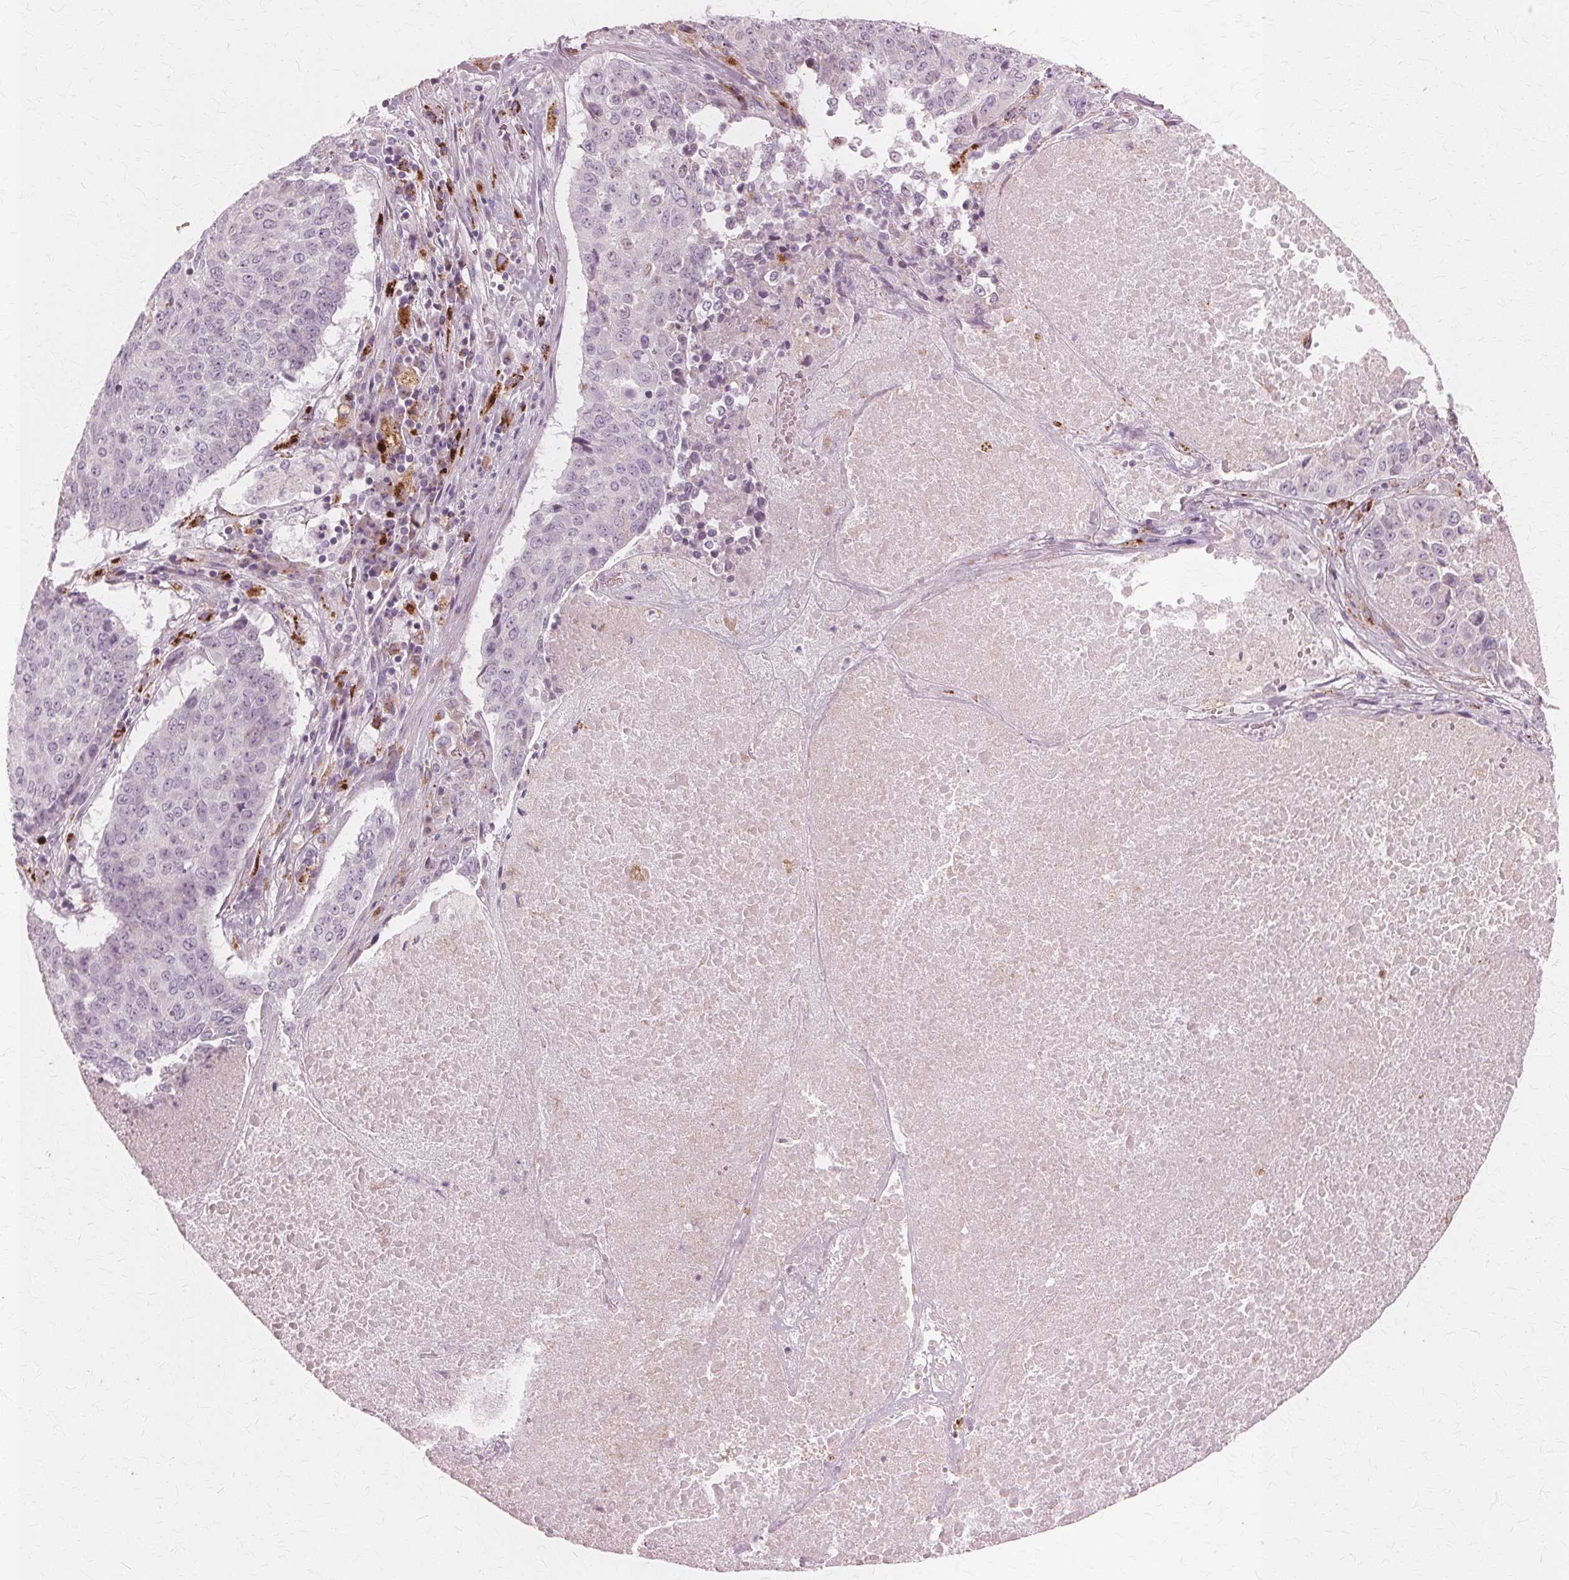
{"staining": {"intensity": "negative", "quantity": "none", "location": "none"}, "tissue": "lung cancer", "cell_type": "Tumor cells", "image_type": "cancer", "snomed": [{"axis": "morphology", "description": "Normal tissue, NOS"}, {"axis": "morphology", "description": "Squamous cell carcinoma, NOS"}, {"axis": "topography", "description": "Bronchus"}, {"axis": "topography", "description": "Lung"}], "caption": "High magnification brightfield microscopy of squamous cell carcinoma (lung) stained with DAB (3,3'-diaminobenzidine) (brown) and counterstained with hematoxylin (blue): tumor cells show no significant expression. The staining was performed using DAB to visualize the protein expression in brown, while the nuclei were stained in blue with hematoxylin (Magnification: 20x).", "gene": "DNASE2", "patient": {"sex": "male", "age": 64}}